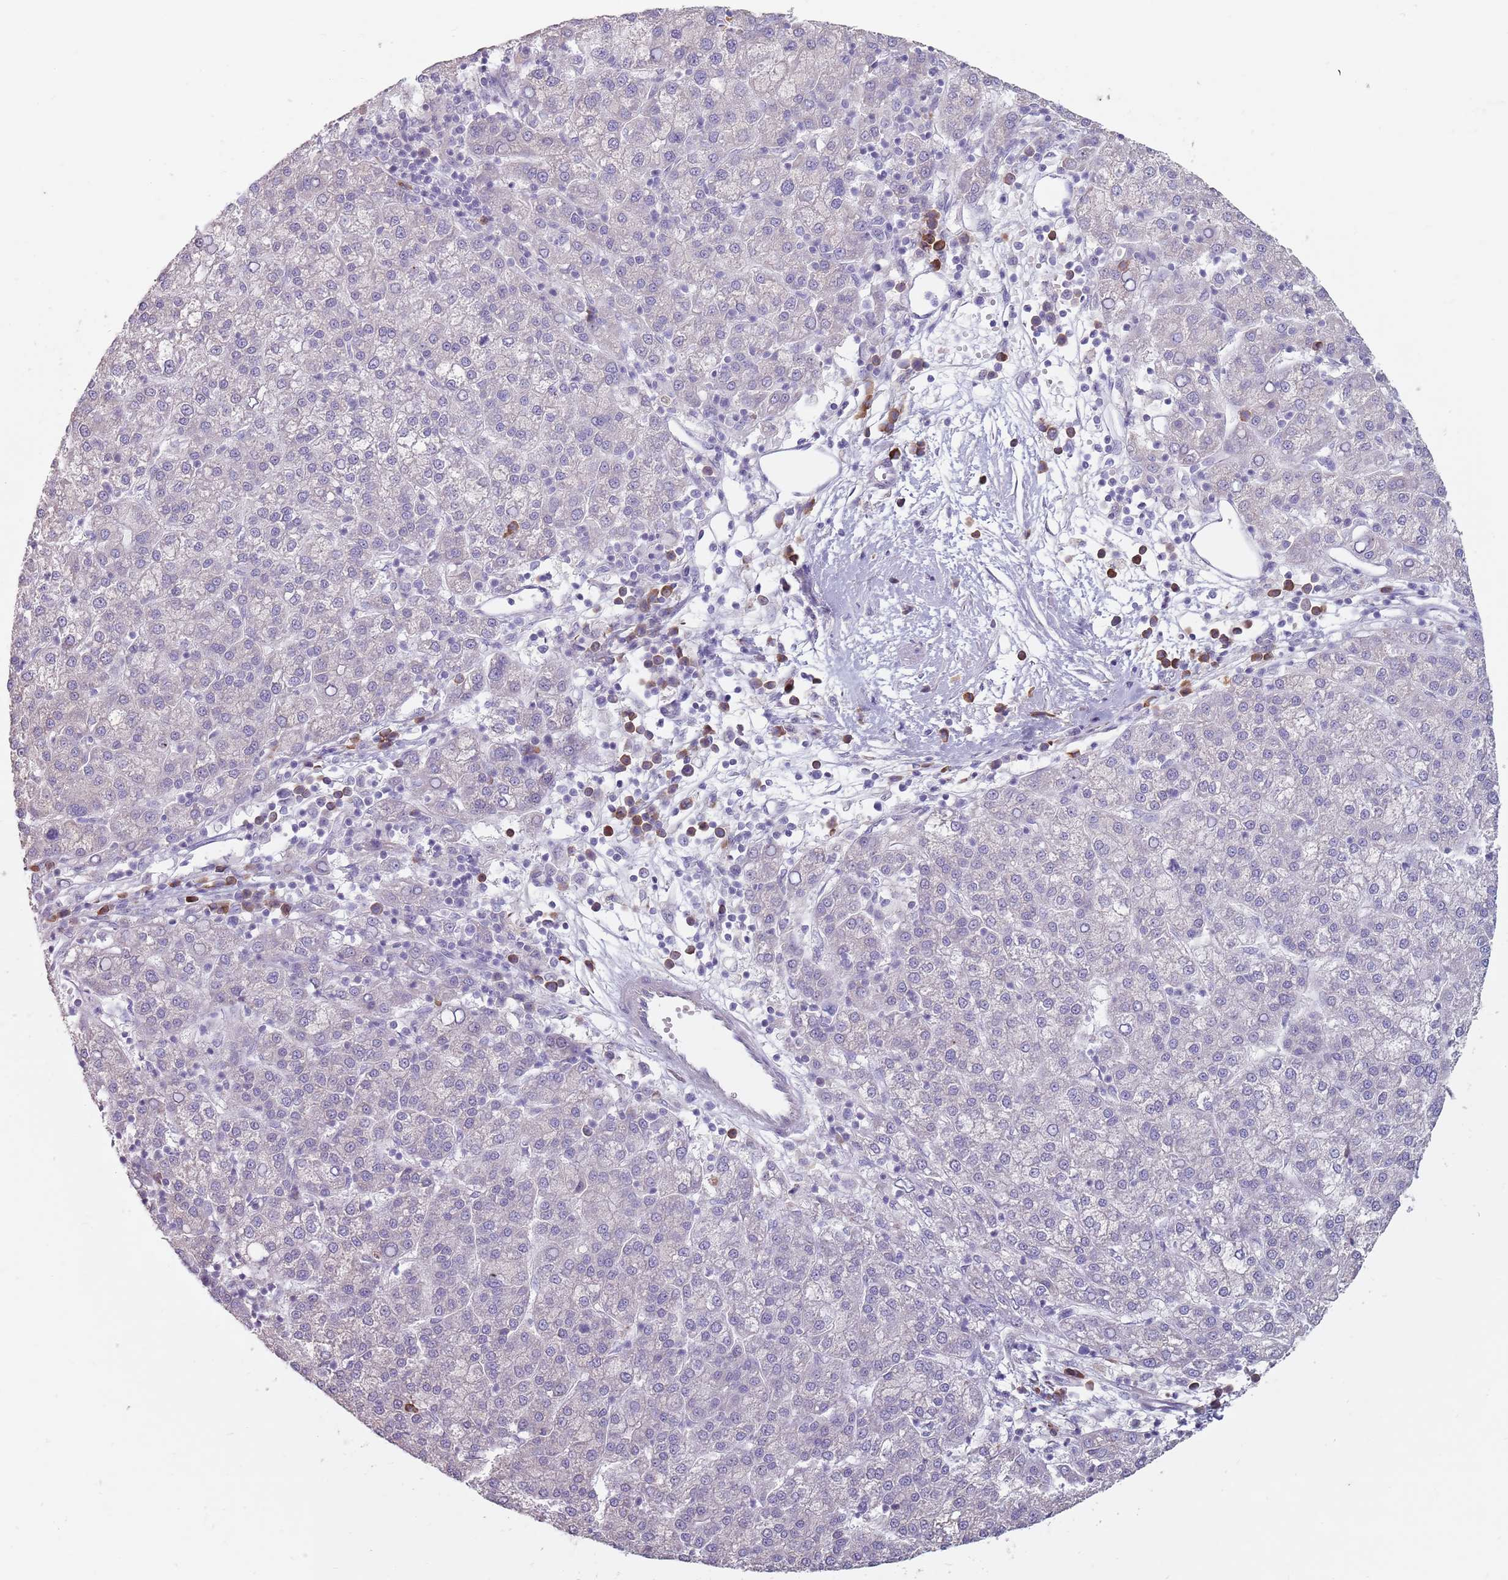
{"staining": {"intensity": "negative", "quantity": "none", "location": "none"}, "tissue": "liver cancer", "cell_type": "Tumor cells", "image_type": "cancer", "snomed": [{"axis": "morphology", "description": "Carcinoma, Hepatocellular, NOS"}, {"axis": "topography", "description": "Liver"}], "caption": "Immunohistochemical staining of hepatocellular carcinoma (liver) exhibits no significant staining in tumor cells. Nuclei are stained in blue.", "gene": "DXO", "patient": {"sex": "female", "age": 58}}